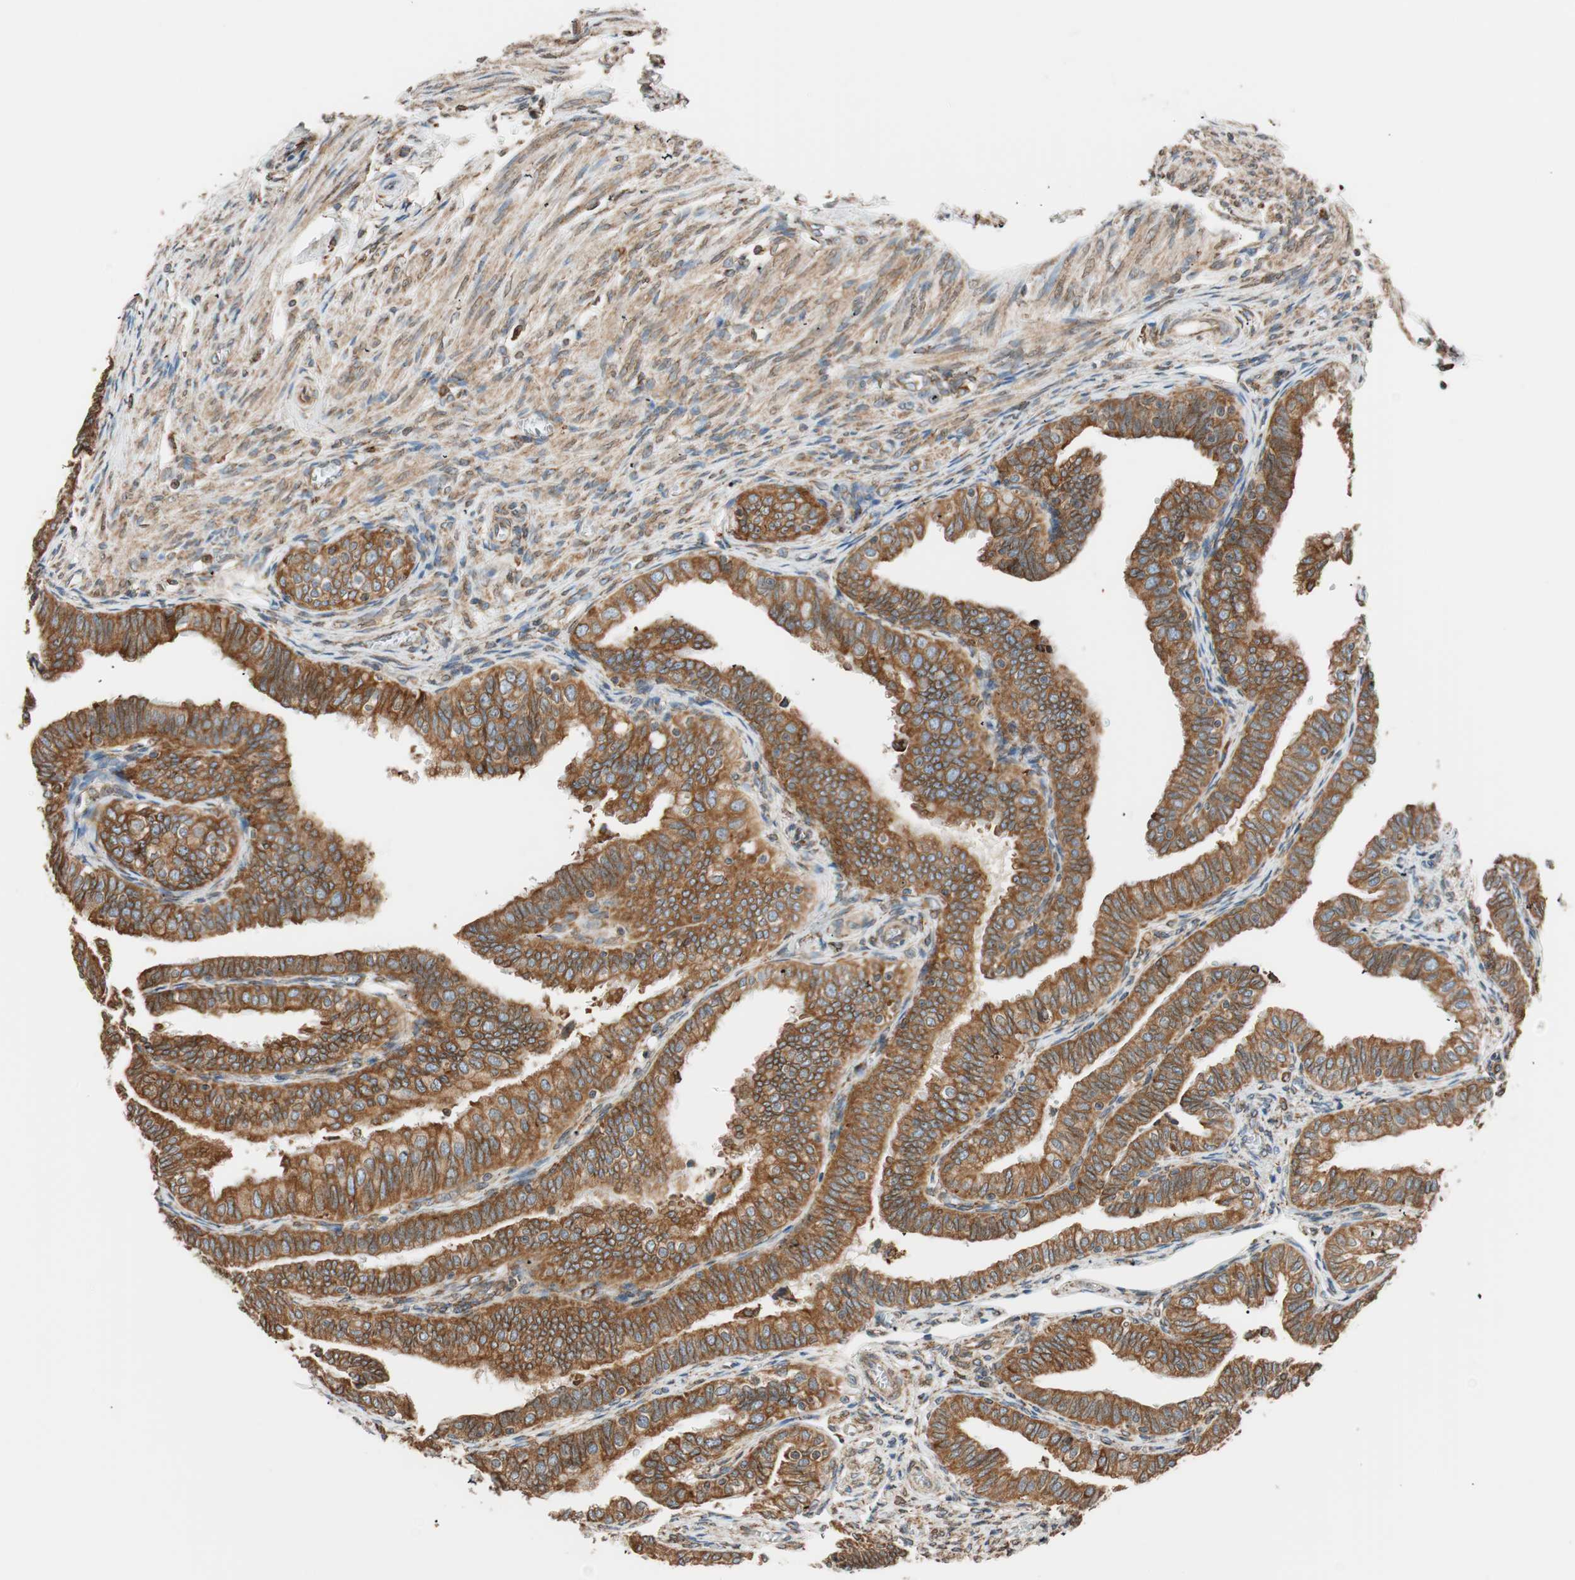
{"staining": {"intensity": "strong", "quantity": ">75%", "location": "cytoplasmic/membranous"}, "tissue": "fallopian tube", "cell_type": "Glandular cells", "image_type": "normal", "snomed": [{"axis": "morphology", "description": "Normal tissue, NOS"}, {"axis": "topography", "description": "Fallopian tube"}], "caption": "Immunohistochemistry (IHC) image of normal fallopian tube: human fallopian tube stained using immunohistochemistry displays high levels of strong protein expression localized specifically in the cytoplasmic/membranous of glandular cells, appearing as a cytoplasmic/membranous brown color.", "gene": "PRKCSH", "patient": {"sex": "female", "age": 46}}